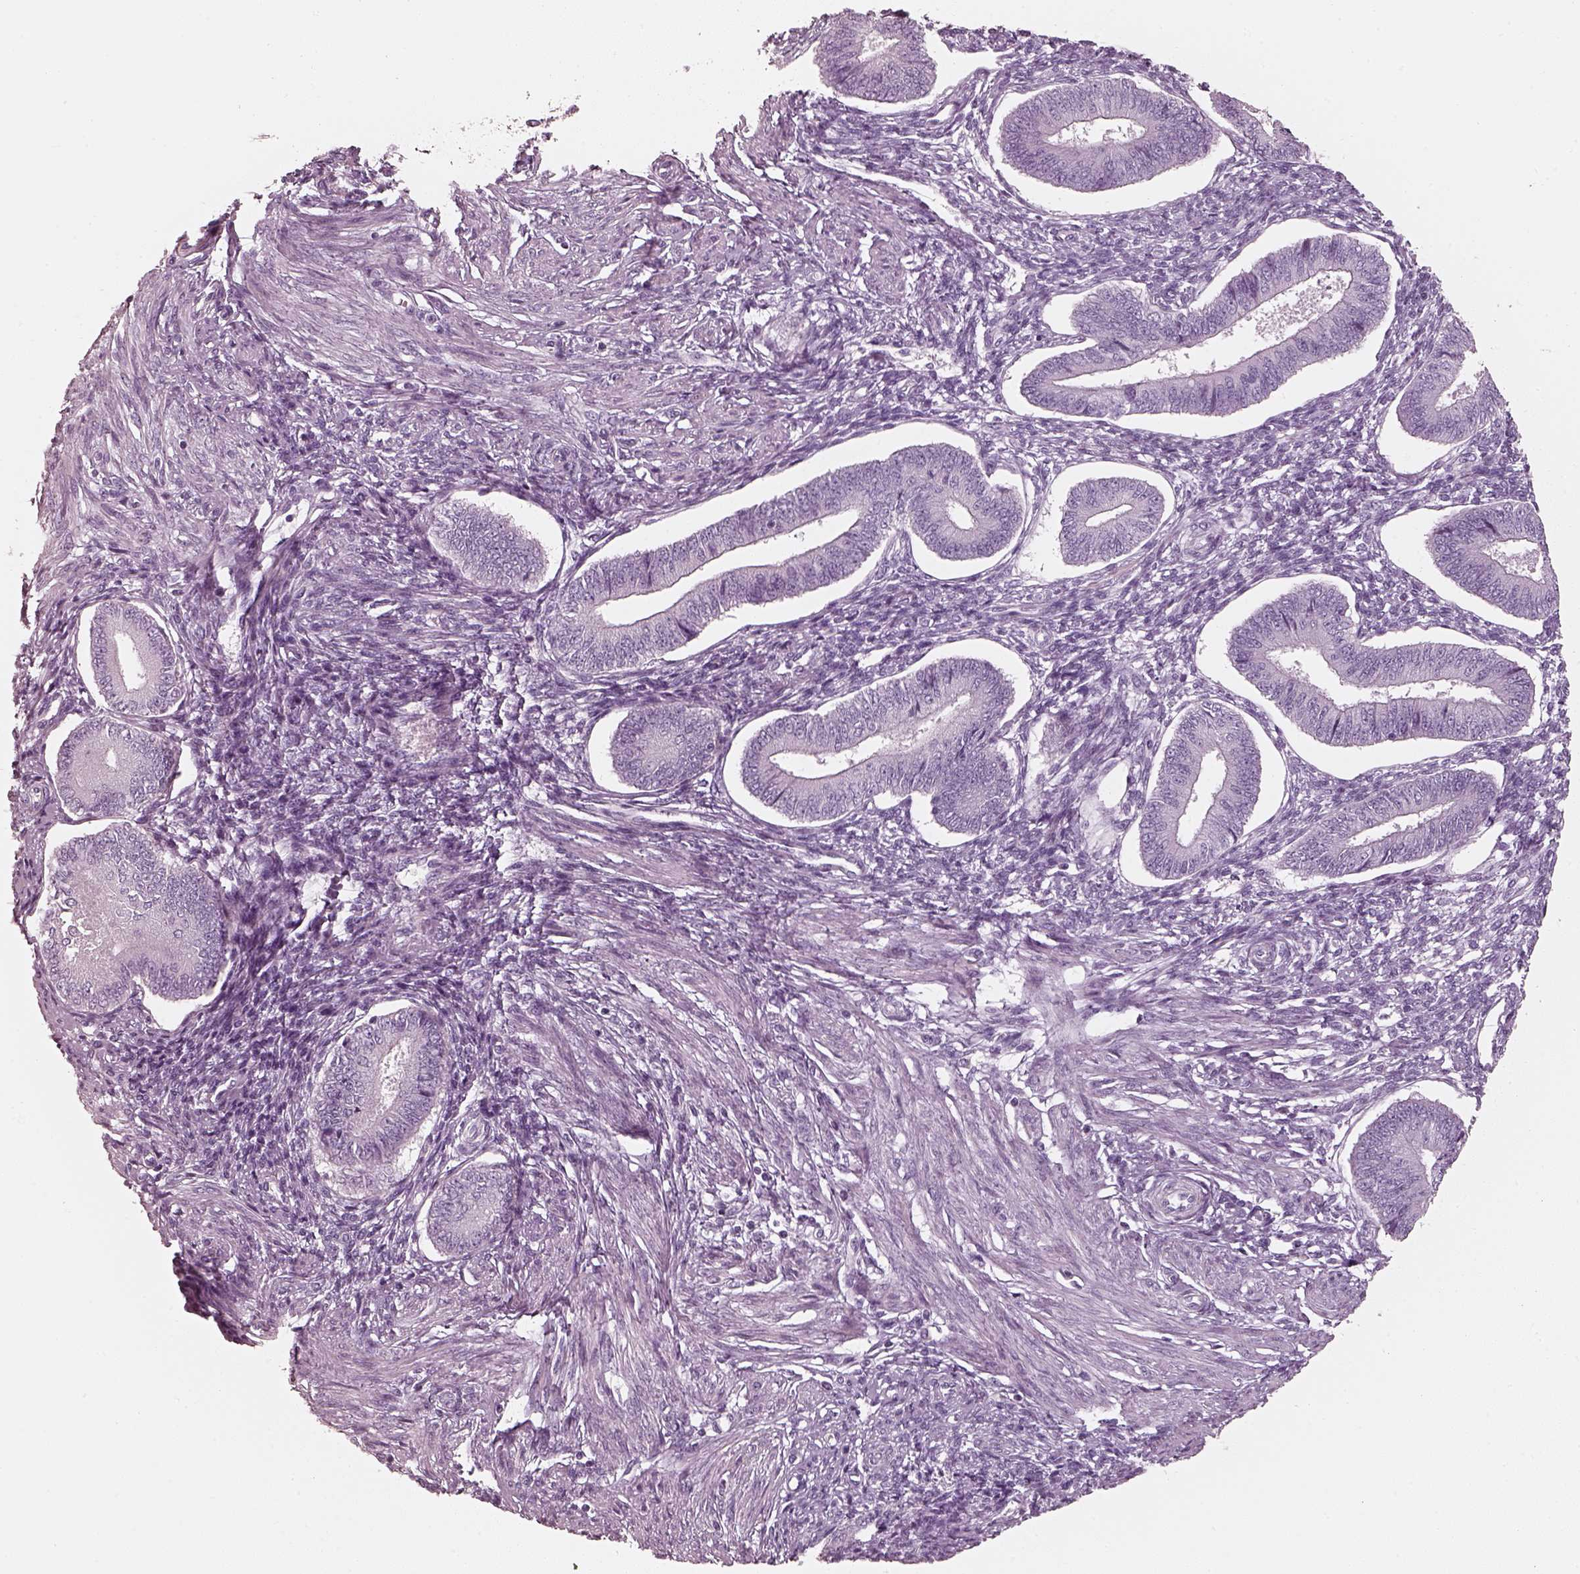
{"staining": {"intensity": "negative", "quantity": "none", "location": "none"}, "tissue": "endometrium", "cell_type": "Cells in endometrial stroma", "image_type": "normal", "snomed": [{"axis": "morphology", "description": "Normal tissue, NOS"}, {"axis": "topography", "description": "Endometrium"}], "caption": "The micrograph shows no significant expression in cells in endometrial stroma of endometrium.", "gene": "R3HDML", "patient": {"sex": "female", "age": 42}}